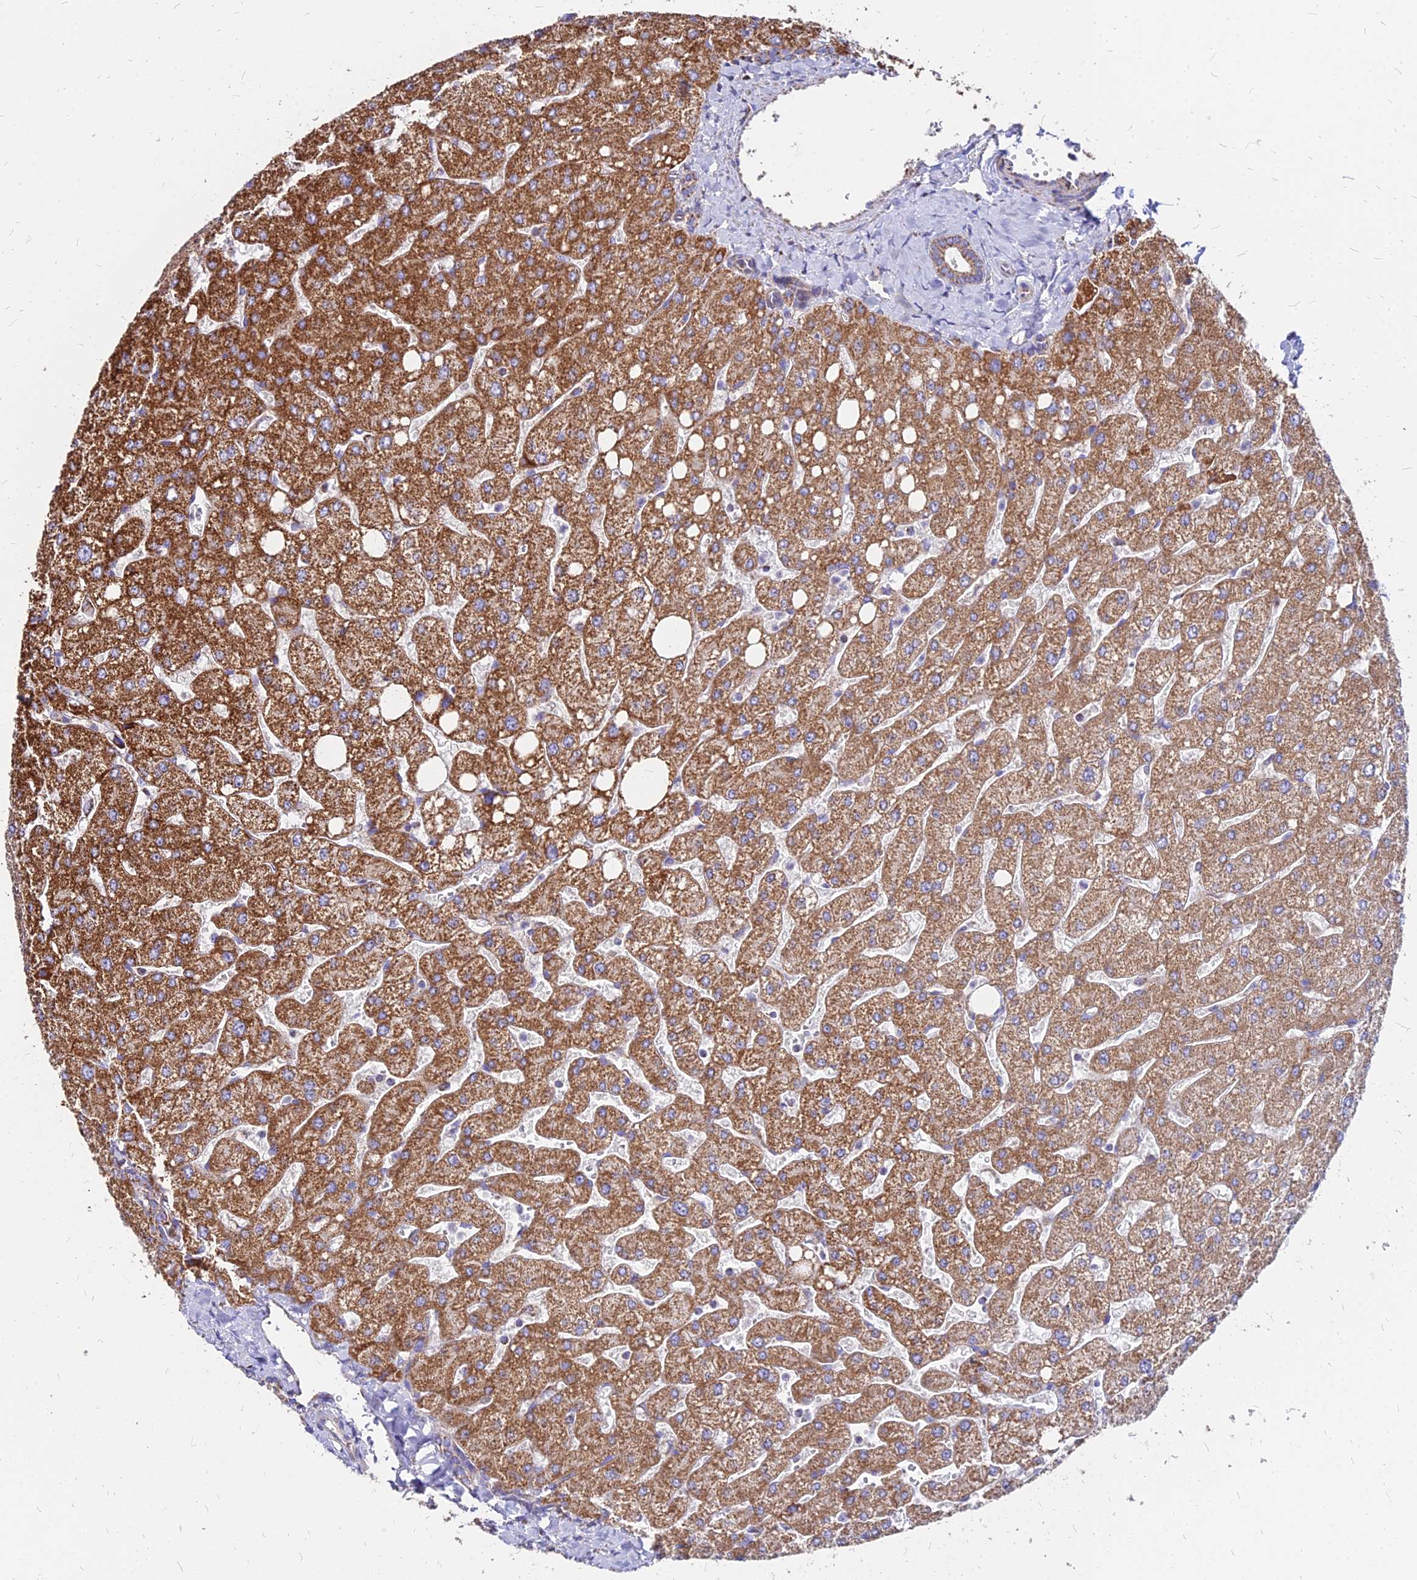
{"staining": {"intensity": "moderate", "quantity": ">75%", "location": "cytoplasmic/membranous"}, "tissue": "liver", "cell_type": "Cholangiocytes", "image_type": "normal", "snomed": [{"axis": "morphology", "description": "Normal tissue, NOS"}, {"axis": "topography", "description": "Liver"}], "caption": "Protein positivity by immunohistochemistry (IHC) exhibits moderate cytoplasmic/membranous positivity in approximately >75% of cholangiocytes in unremarkable liver.", "gene": "DLD", "patient": {"sex": "male", "age": 55}}